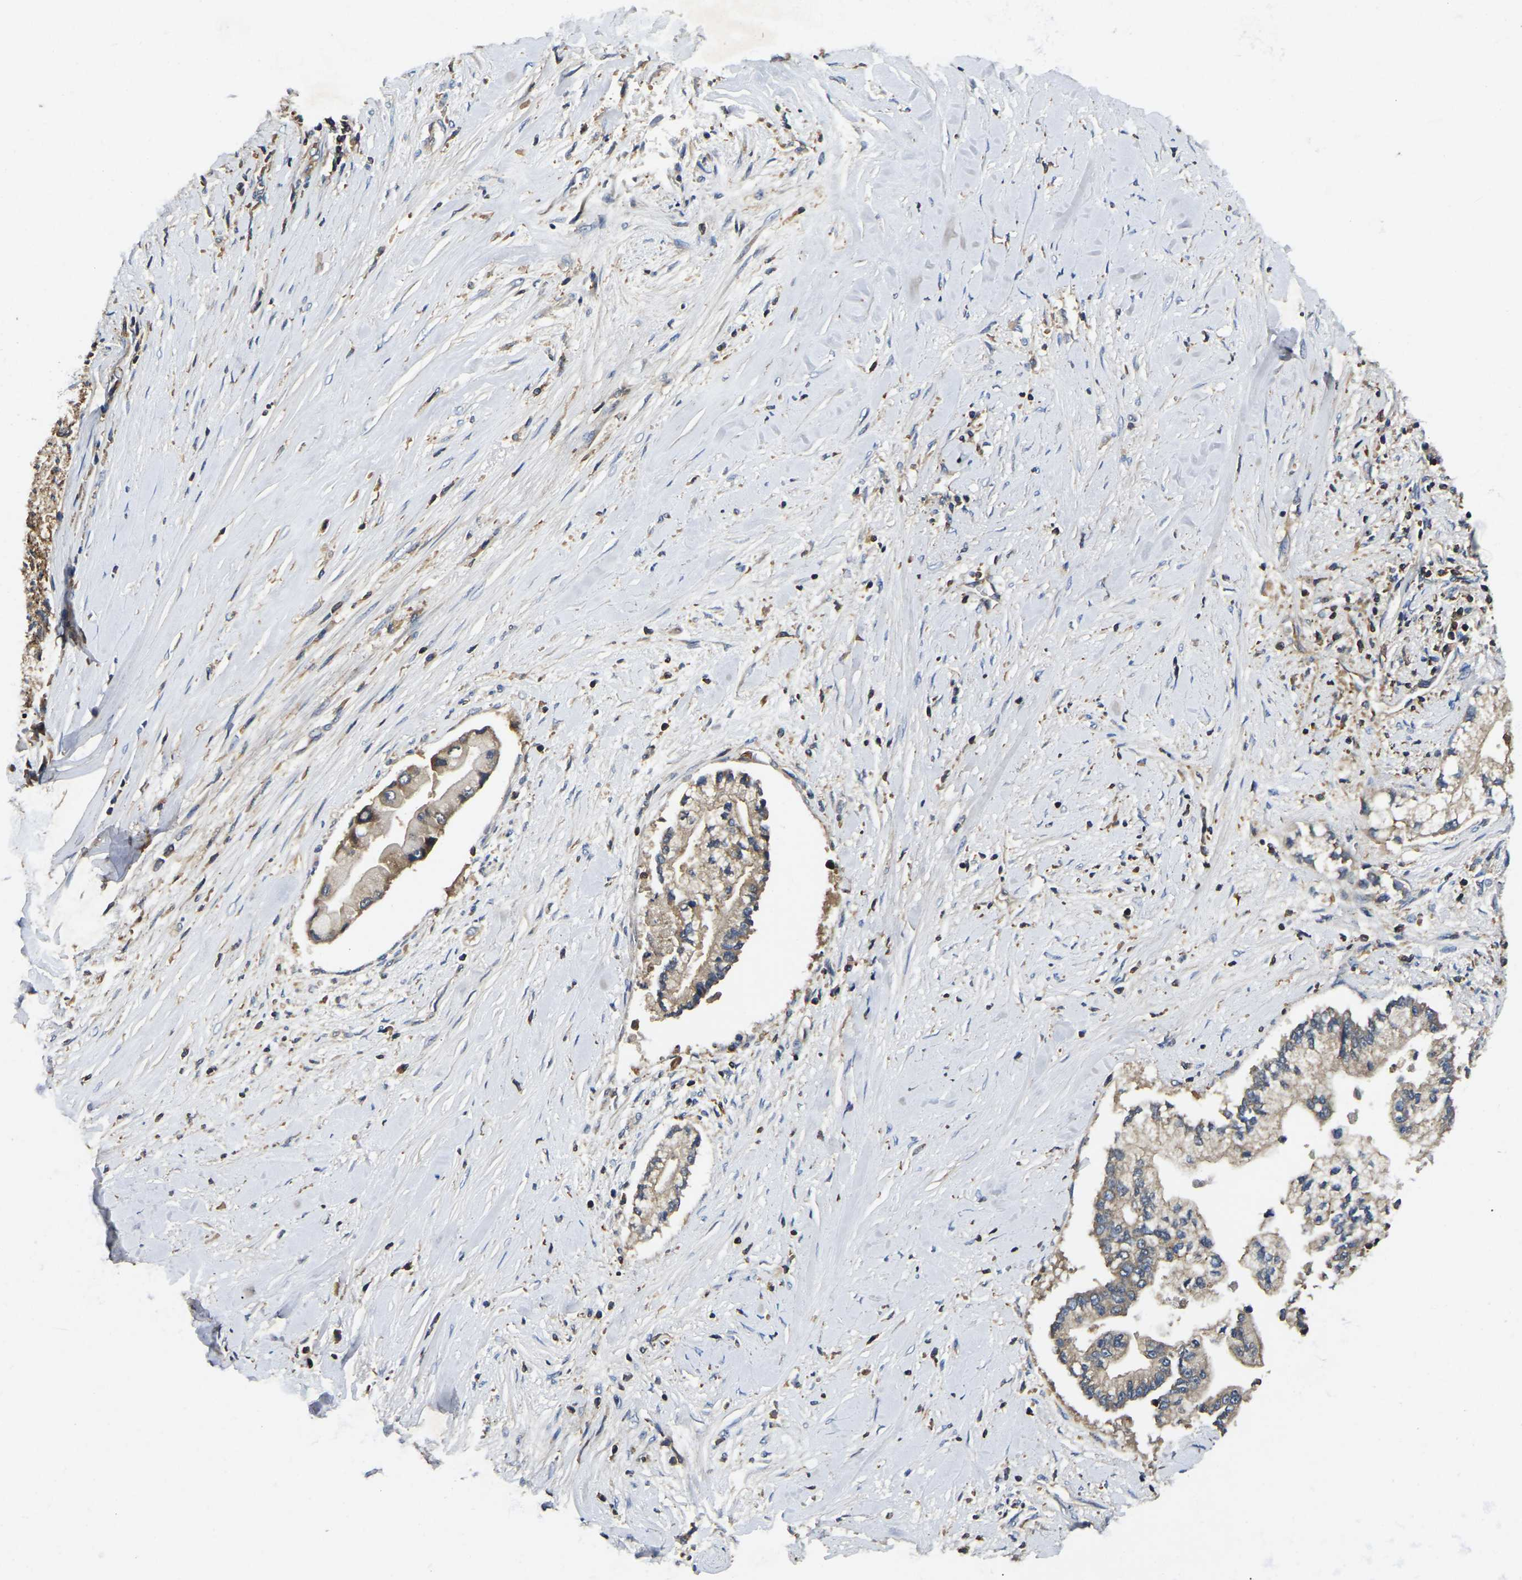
{"staining": {"intensity": "weak", "quantity": "<25%", "location": "cytoplasmic/membranous"}, "tissue": "liver cancer", "cell_type": "Tumor cells", "image_type": "cancer", "snomed": [{"axis": "morphology", "description": "Cholangiocarcinoma"}, {"axis": "topography", "description": "Liver"}], "caption": "IHC of liver cancer displays no expression in tumor cells. (DAB (3,3'-diaminobenzidine) immunohistochemistry visualized using brightfield microscopy, high magnification).", "gene": "SMPD2", "patient": {"sex": "male", "age": 50}}